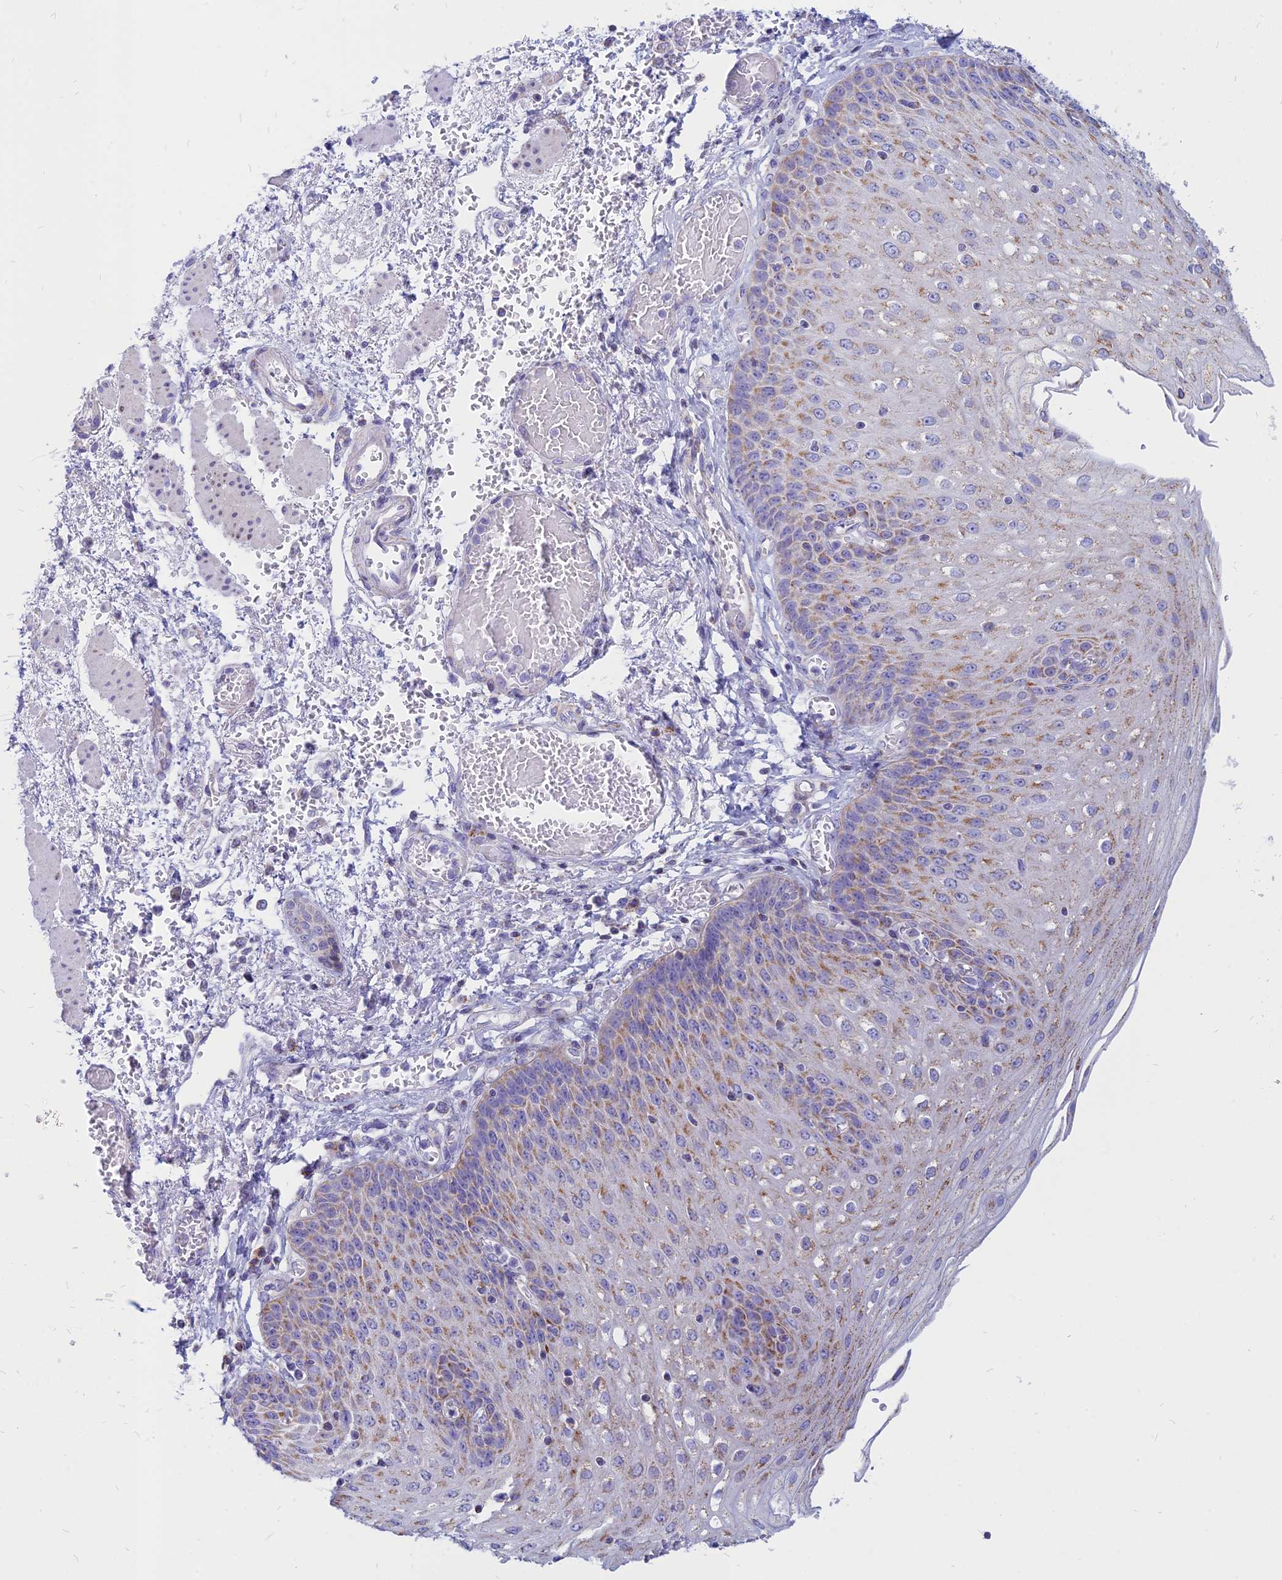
{"staining": {"intensity": "moderate", "quantity": ">75%", "location": "cytoplasmic/membranous"}, "tissue": "esophagus", "cell_type": "Squamous epithelial cells", "image_type": "normal", "snomed": [{"axis": "morphology", "description": "Normal tissue, NOS"}, {"axis": "topography", "description": "Esophagus"}], "caption": "High-power microscopy captured an IHC micrograph of benign esophagus, revealing moderate cytoplasmic/membranous staining in approximately >75% of squamous epithelial cells.", "gene": "PACC1", "patient": {"sex": "male", "age": 81}}